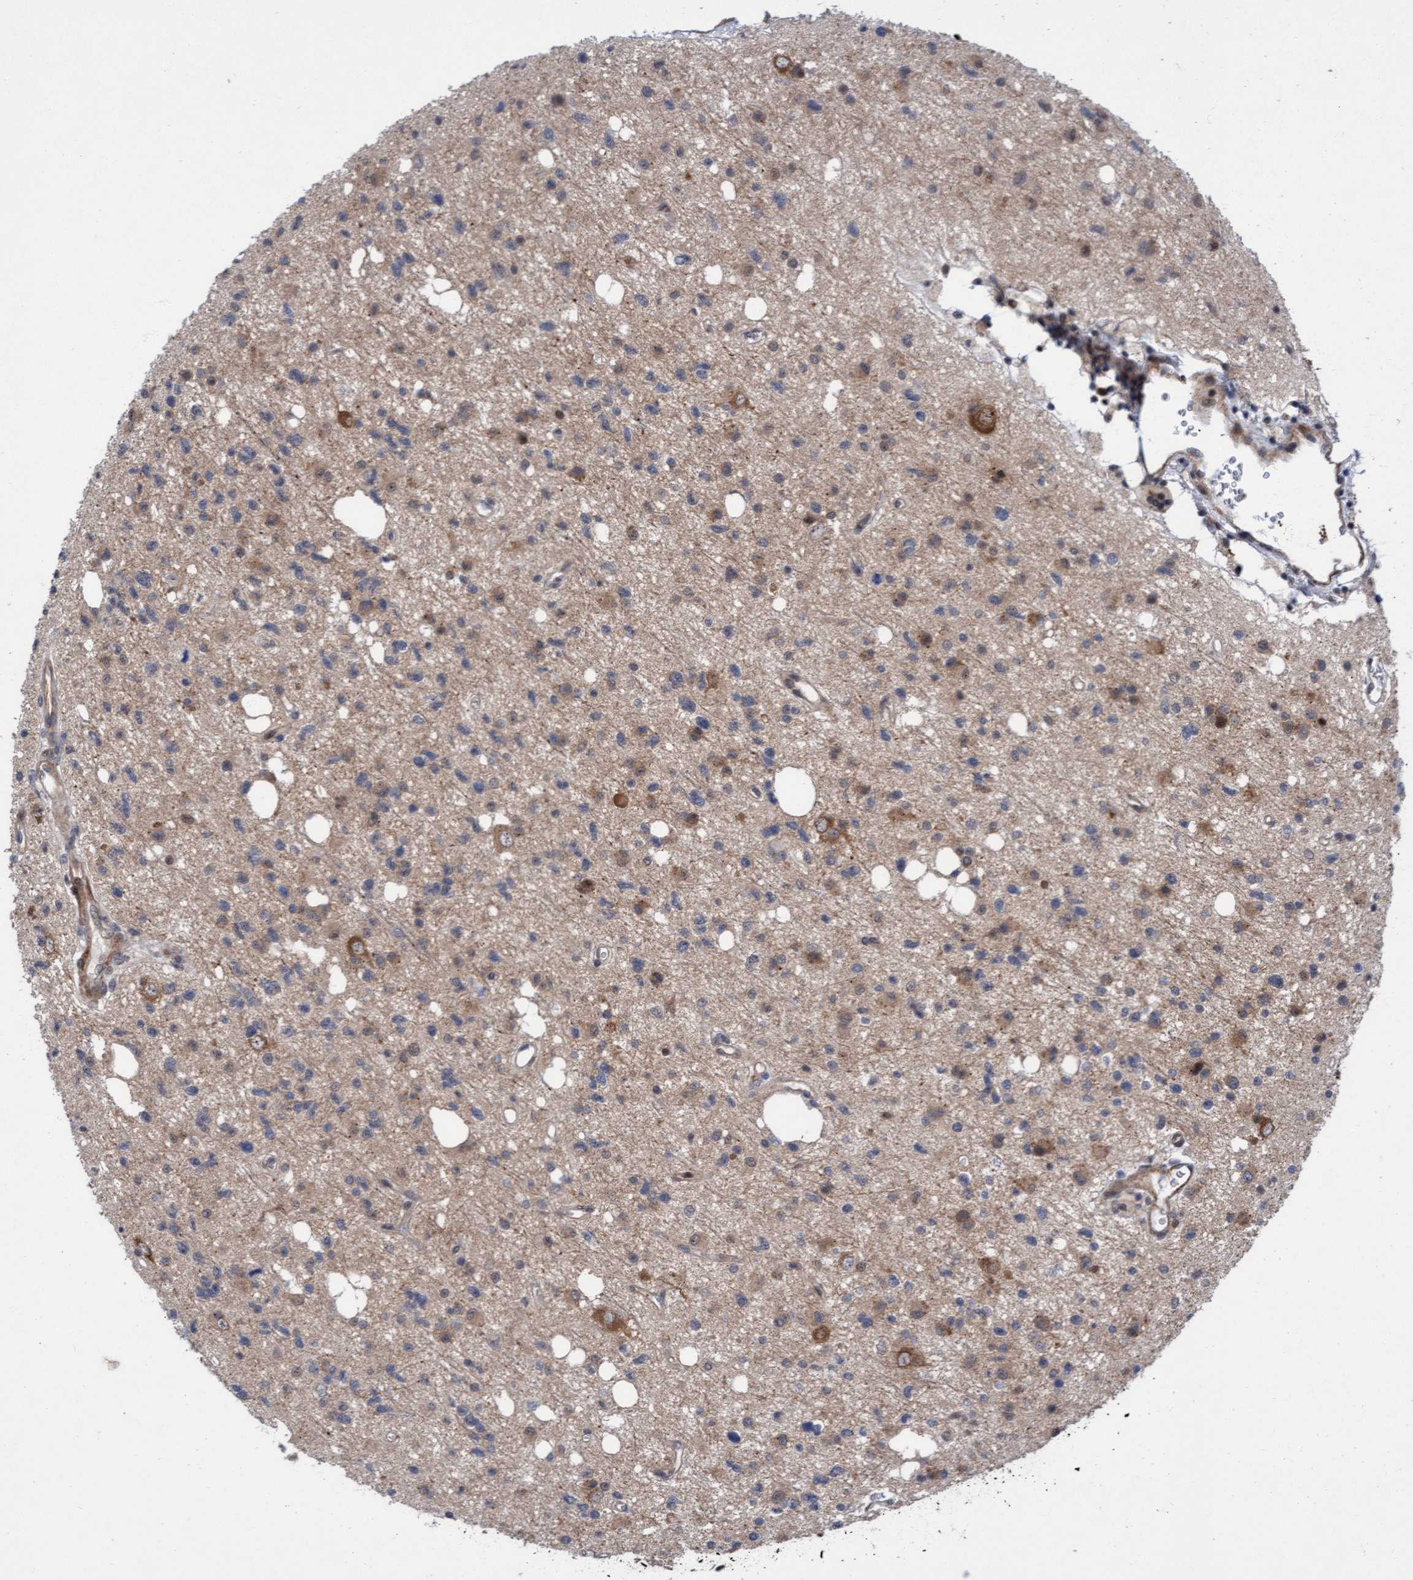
{"staining": {"intensity": "weak", "quantity": "25%-75%", "location": "cytoplasmic/membranous"}, "tissue": "glioma", "cell_type": "Tumor cells", "image_type": "cancer", "snomed": [{"axis": "morphology", "description": "Glioma, malignant, High grade"}, {"axis": "topography", "description": "Brain"}], "caption": "Malignant glioma (high-grade) stained with a brown dye shows weak cytoplasmic/membranous positive staining in about 25%-75% of tumor cells.", "gene": "RAP1GAP2", "patient": {"sex": "female", "age": 62}}